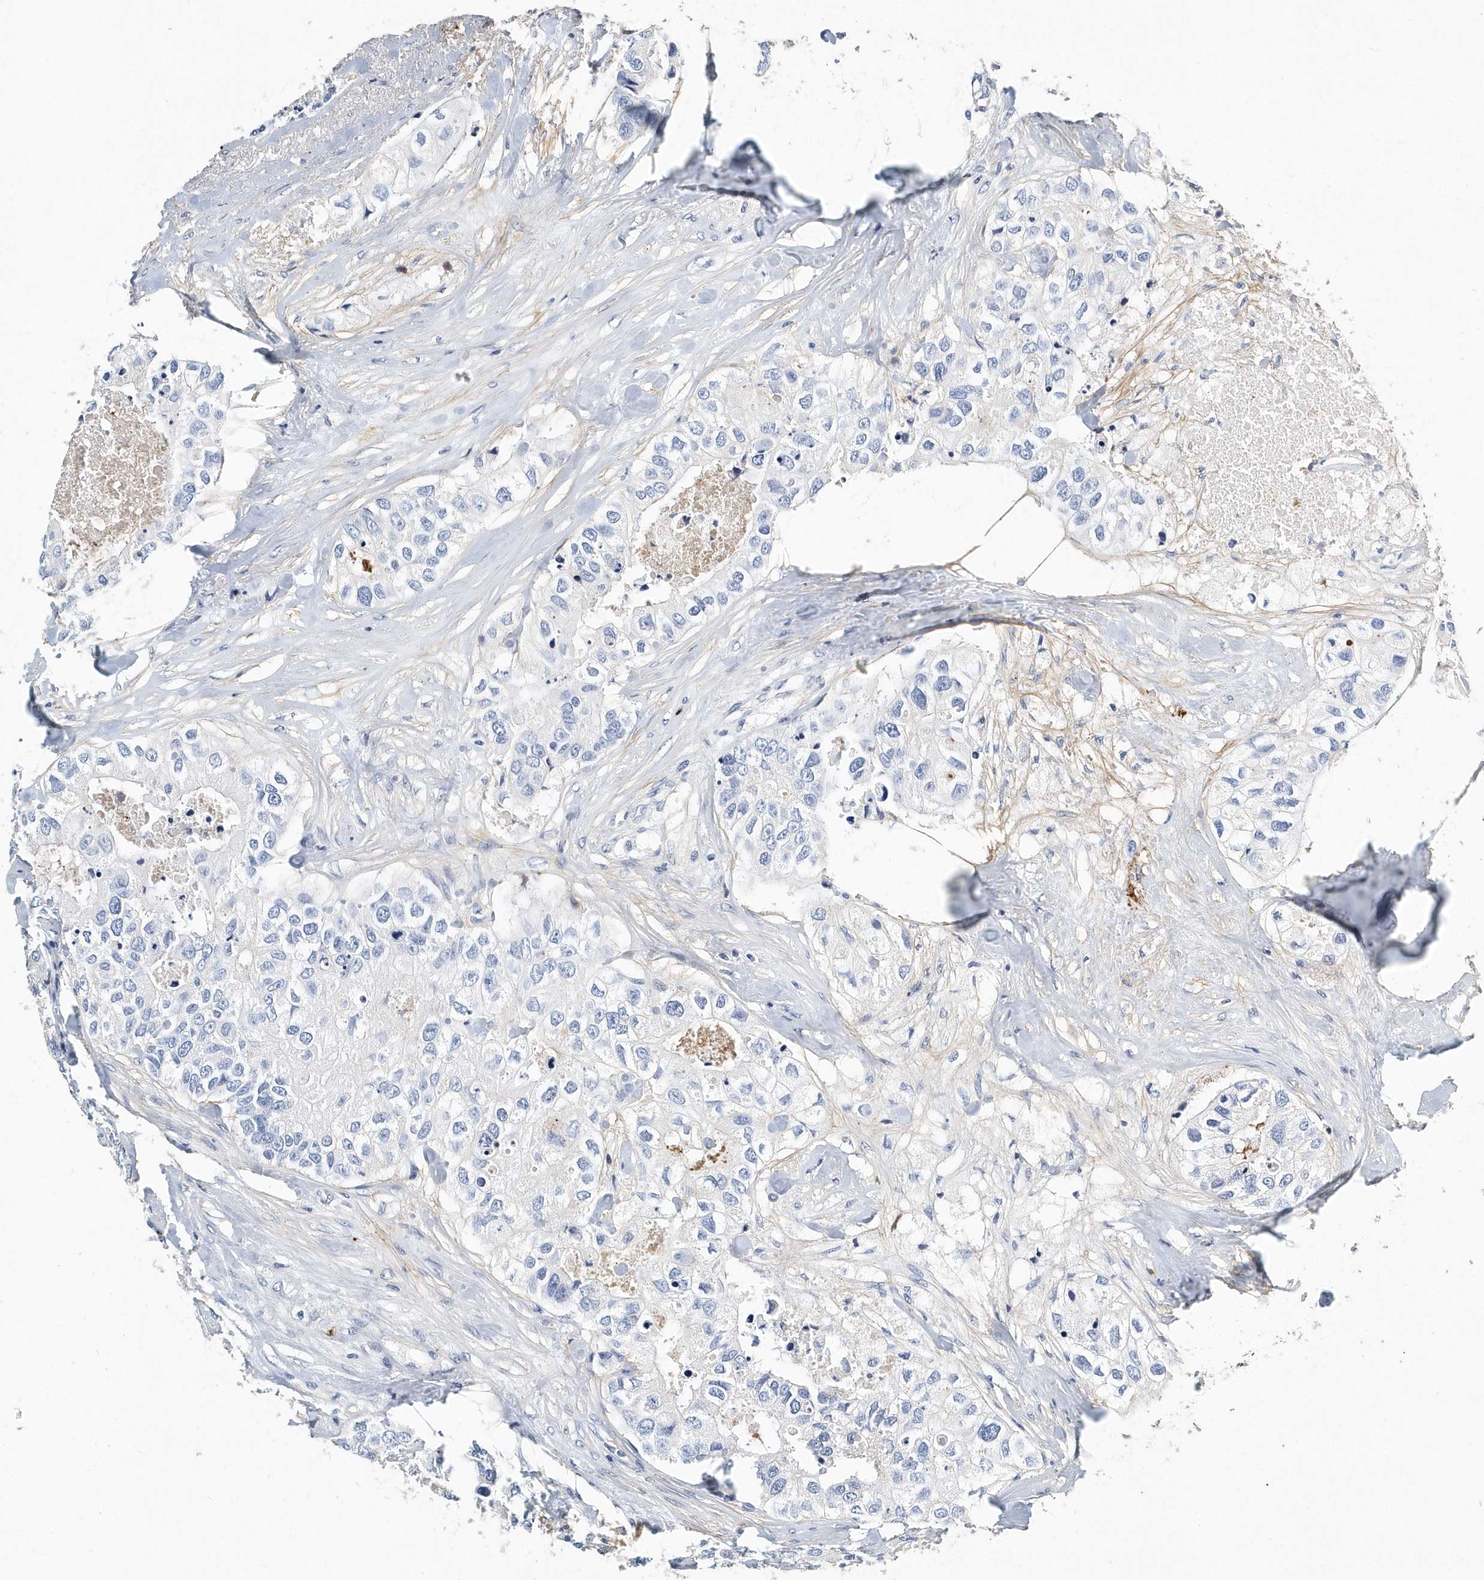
{"staining": {"intensity": "negative", "quantity": "none", "location": "none"}, "tissue": "breast cancer", "cell_type": "Tumor cells", "image_type": "cancer", "snomed": [{"axis": "morphology", "description": "Duct carcinoma"}, {"axis": "topography", "description": "Breast"}], "caption": "Breast cancer stained for a protein using immunohistochemistry (IHC) demonstrates no staining tumor cells.", "gene": "ITGA2B", "patient": {"sex": "female", "age": 62}}